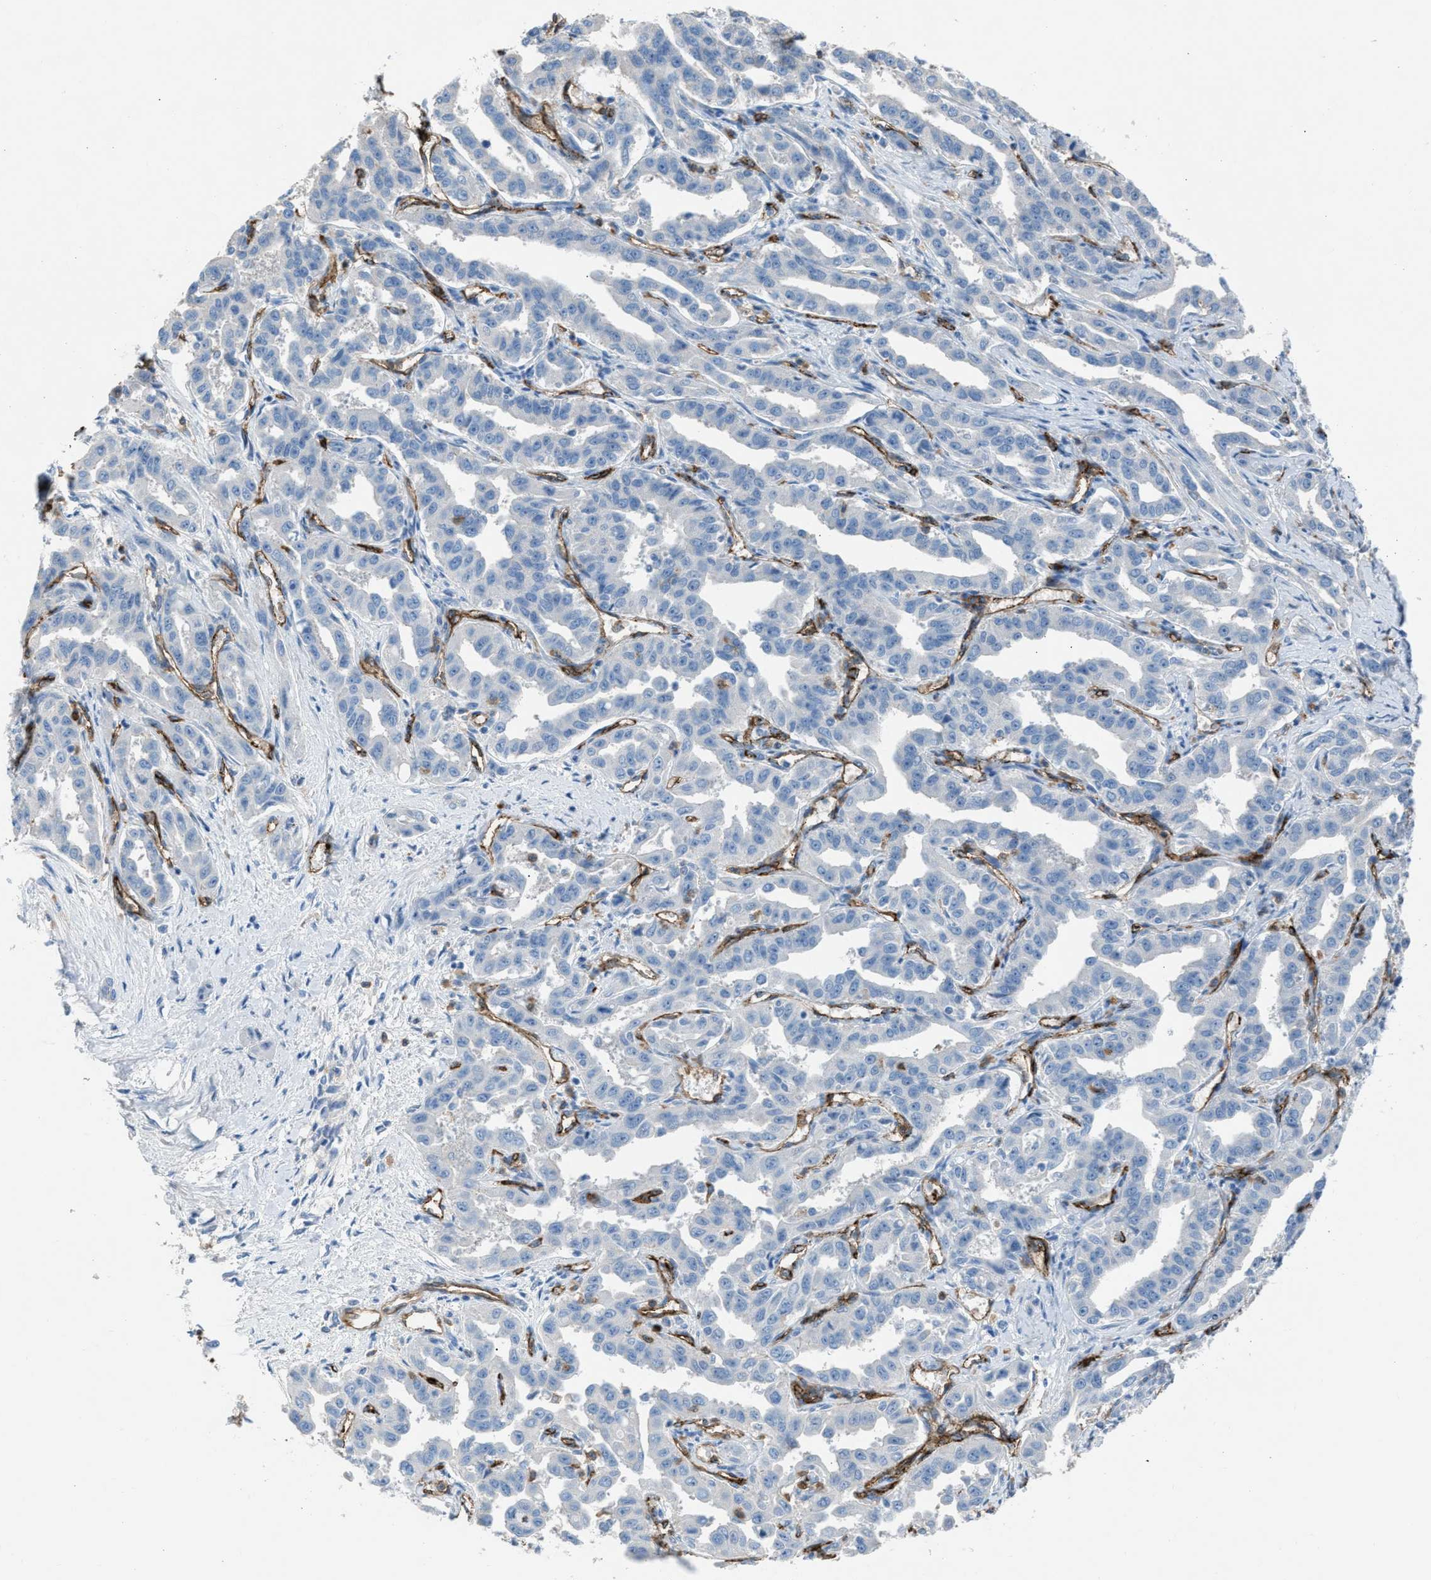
{"staining": {"intensity": "negative", "quantity": "none", "location": "none"}, "tissue": "liver cancer", "cell_type": "Tumor cells", "image_type": "cancer", "snomed": [{"axis": "morphology", "description": "Cholangiocarcinoma"}, {"axis": "topography", "description": "Liver"}], "caption": "Cholangiocarcinoma (liver) stained for a protein using immunohistochemistry demonstrates no expression tumor cells.", "gene": "DYSF", "patient": {"sex": "male", "age": 59}}